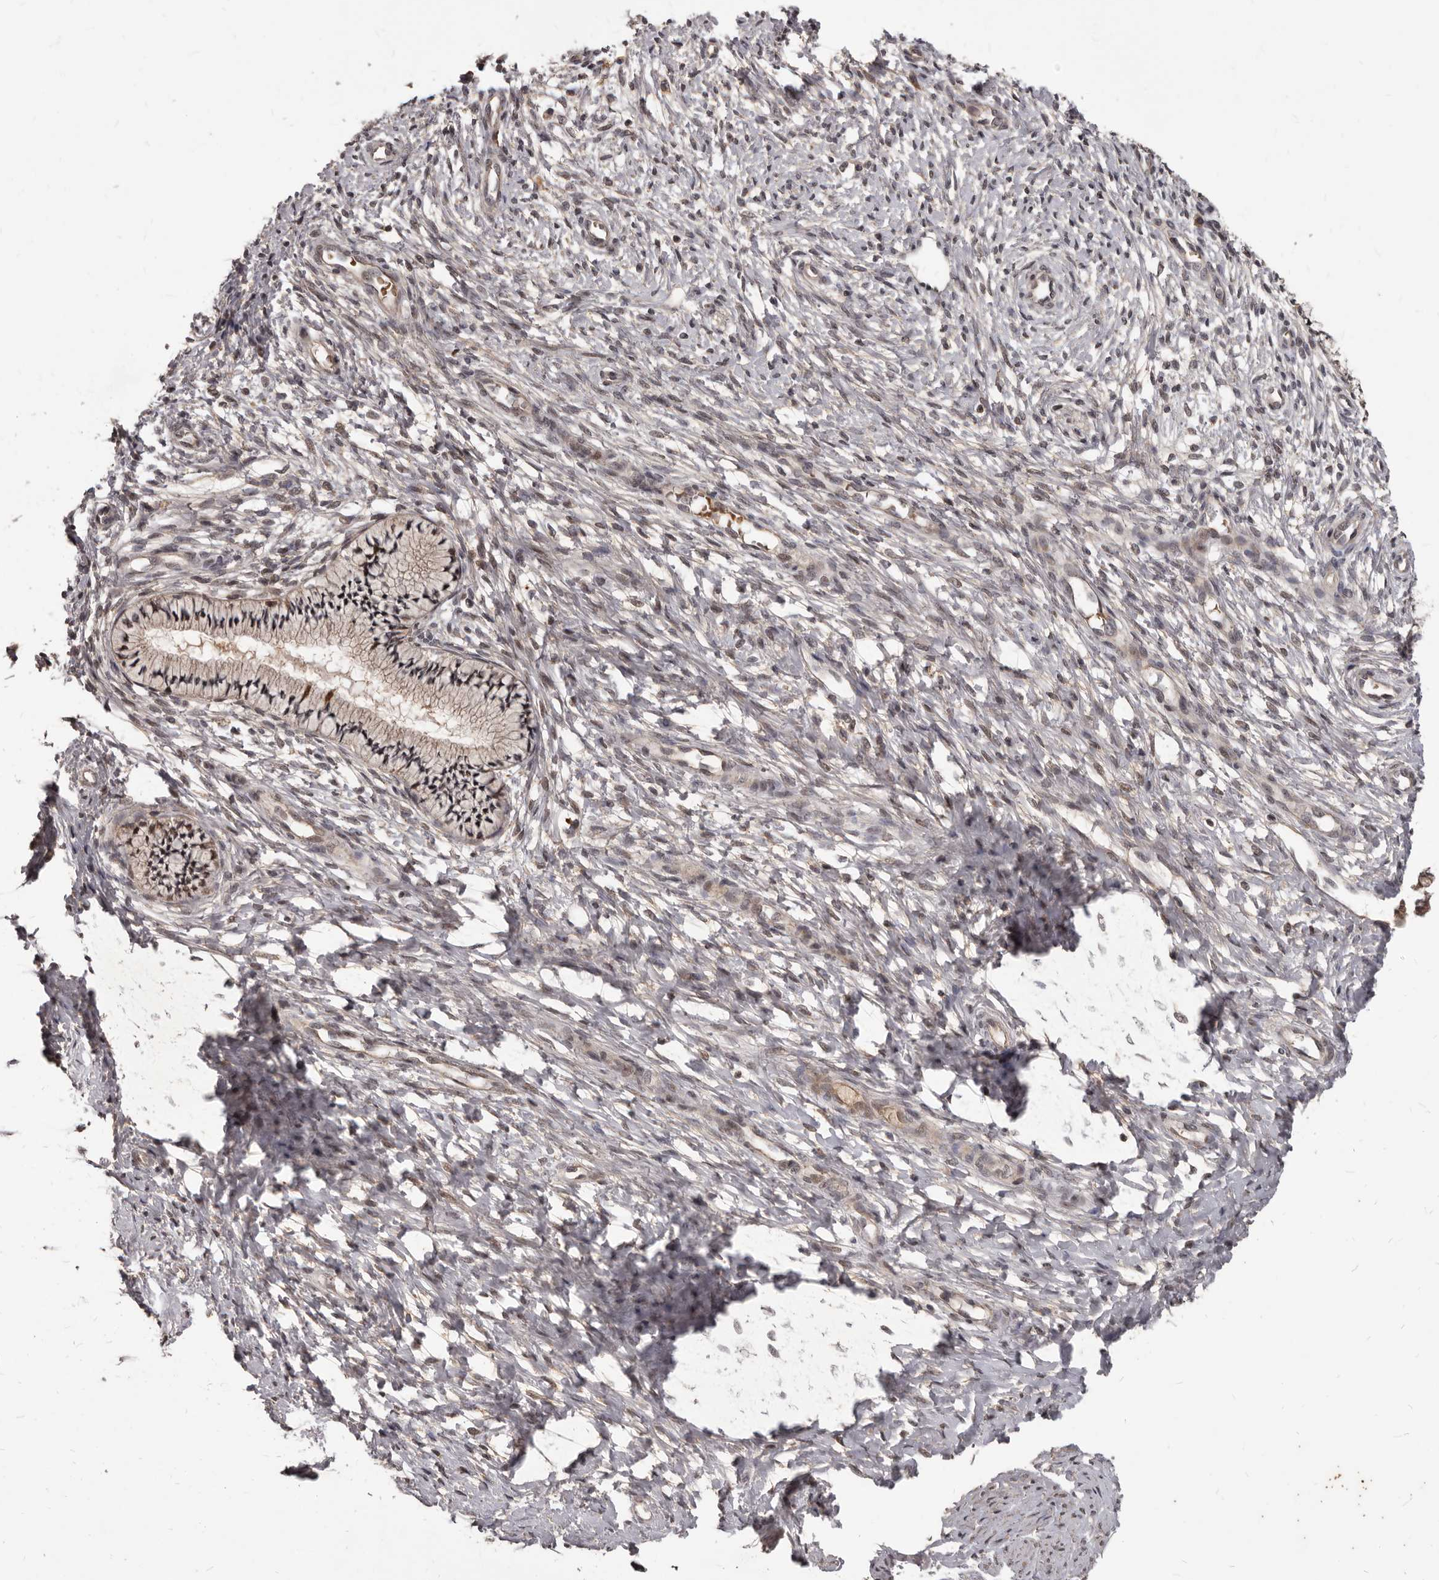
{"staining": {"intensity": "moderate", "quantity": ">75%", "location": "cytoplasmic/membranous"}, "tissue": "cervix", "cell_type": "Glandular cells", "image_type": "normal", "snomed": [{"axis": "morphology", "description": "Normal tissue, NOS"}, {"axis": "topography", "description": "Cervix"}], "caption": "The histopathology image reveals a brown stain indicating the presence of a protein in the cytoplasmic/membranous of glandular cells in cervix. (Brightfield microscopy of DAB IHC at high magnification).", "gene": "GABPB2", "patient": {"sex": "female", "age": 36}}